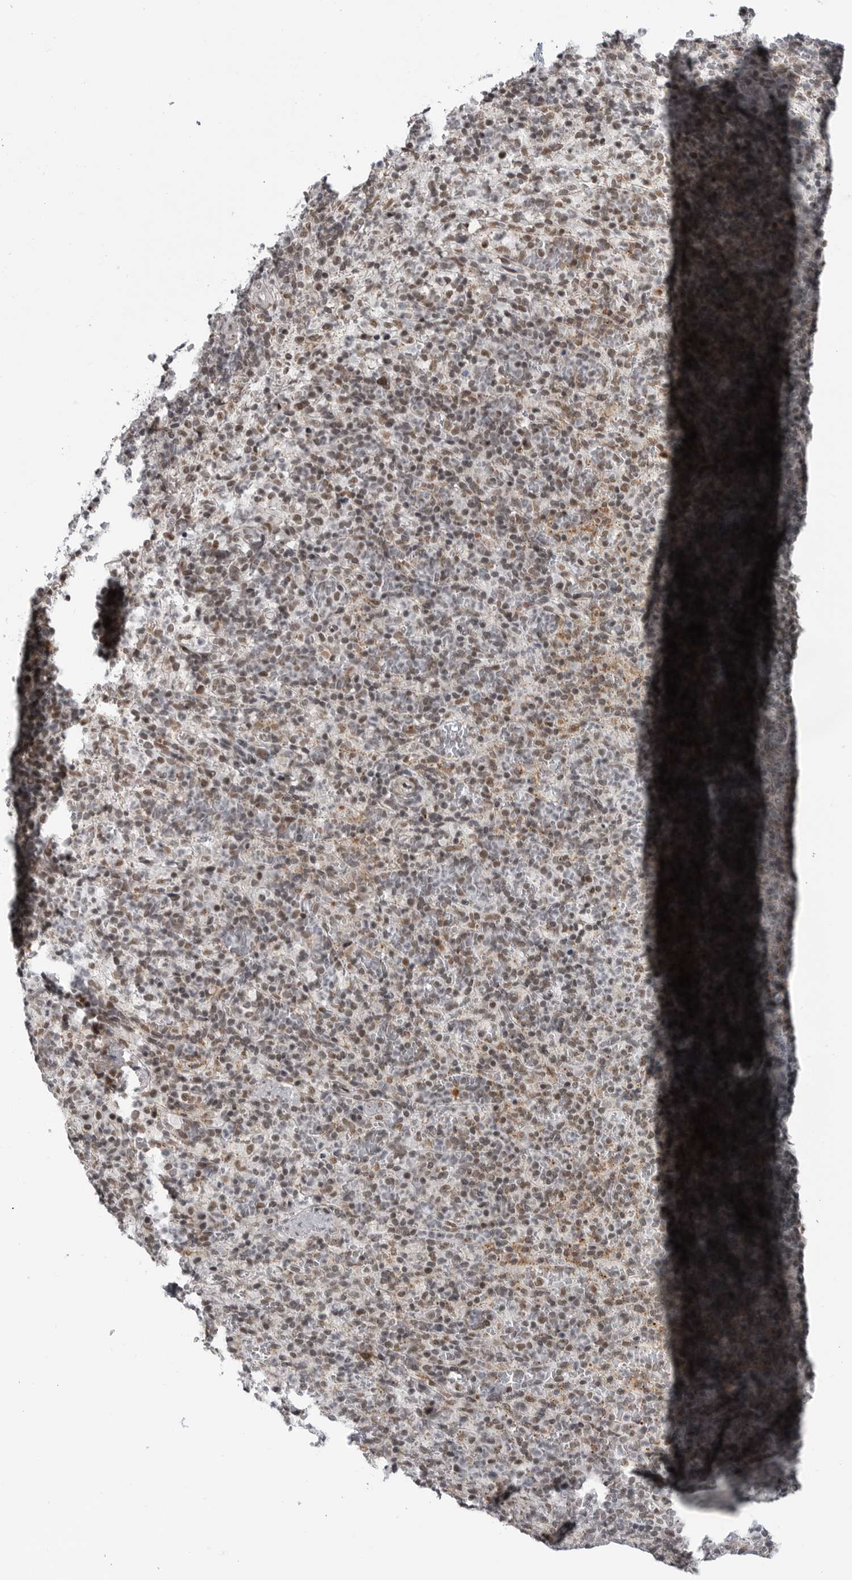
{"staining": {"intensity": "weak", "quantity": "25%-75%", "location": "nuclear"}, "tissue": "spleen", "cell_type": "Cells in red pulp", "image_type": "normal", "snomed": [{"axis": "morphology", "description": "Normal tissue, NOS"}, {"axis": "topography", "description": "Spleen"}], "caption": "Benign spleen was stained to show a protein in brown. There is low levels of weak nuclear staining in about 25%-75% of cells in red pulp.", "gene": "RNF26", "patient": {"sex": "female", "age": 74}}